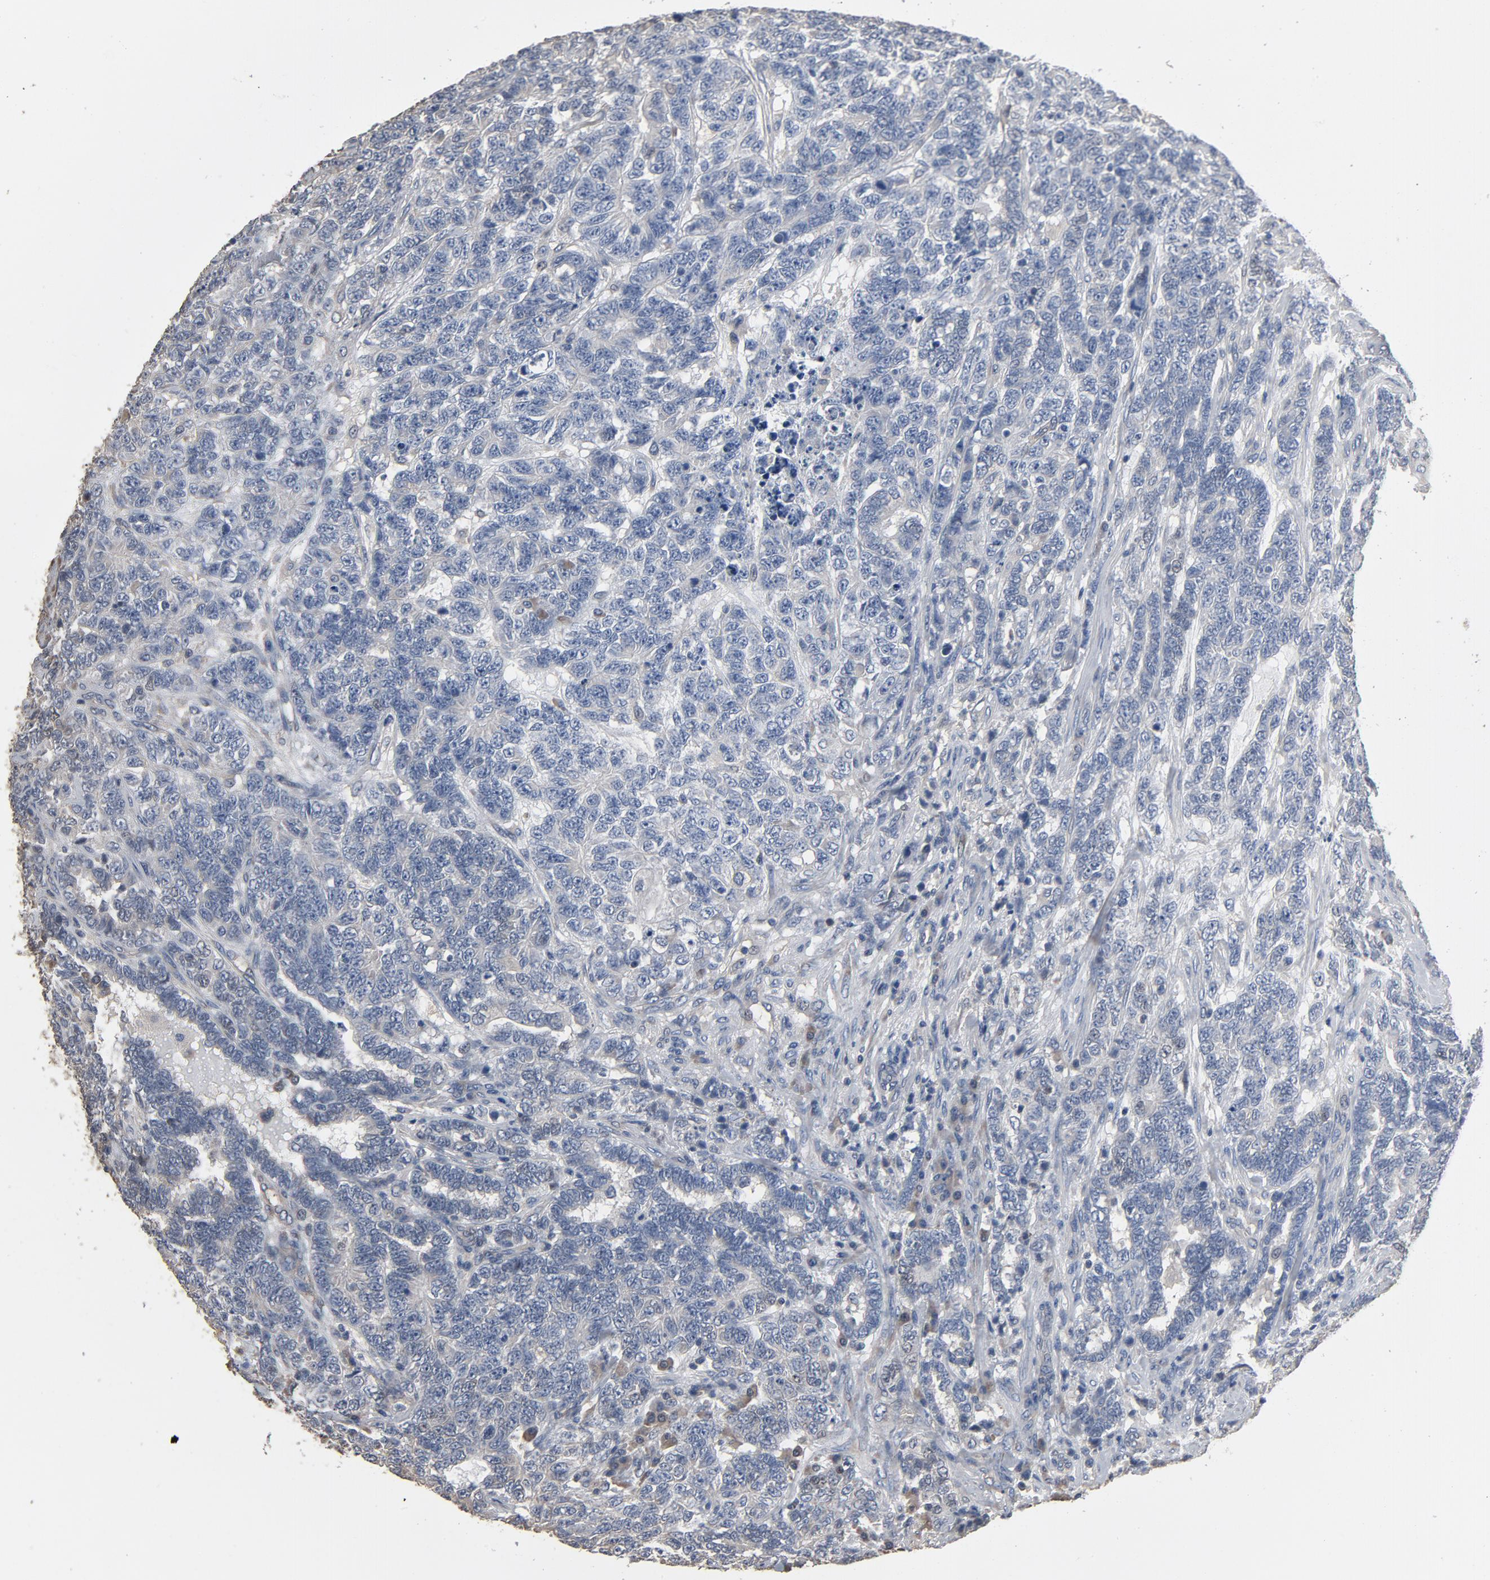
{"staining": {"intensity": "negative", "quantity": "none", "location": "none"}, "tissue": "testis cancer", "cell_type": "Tumor cells", "image_type": "cancer", "snomed": [{"axis": "morphology", "description": "Carcinoma, Embryonal, NOS"}, {"axis": "topography", "description": "Testis"}], "caption": "Image shows no protein expression in tumor cells of testis cancer (embryonal carcinoma) tissue. (DAB (3,3'-diaminobenzidine) immunohistochemistry (IHC) with hematoxylin counter stain).", "gene": "SOX6", "patient": {"sex": "male", "age": 26}}